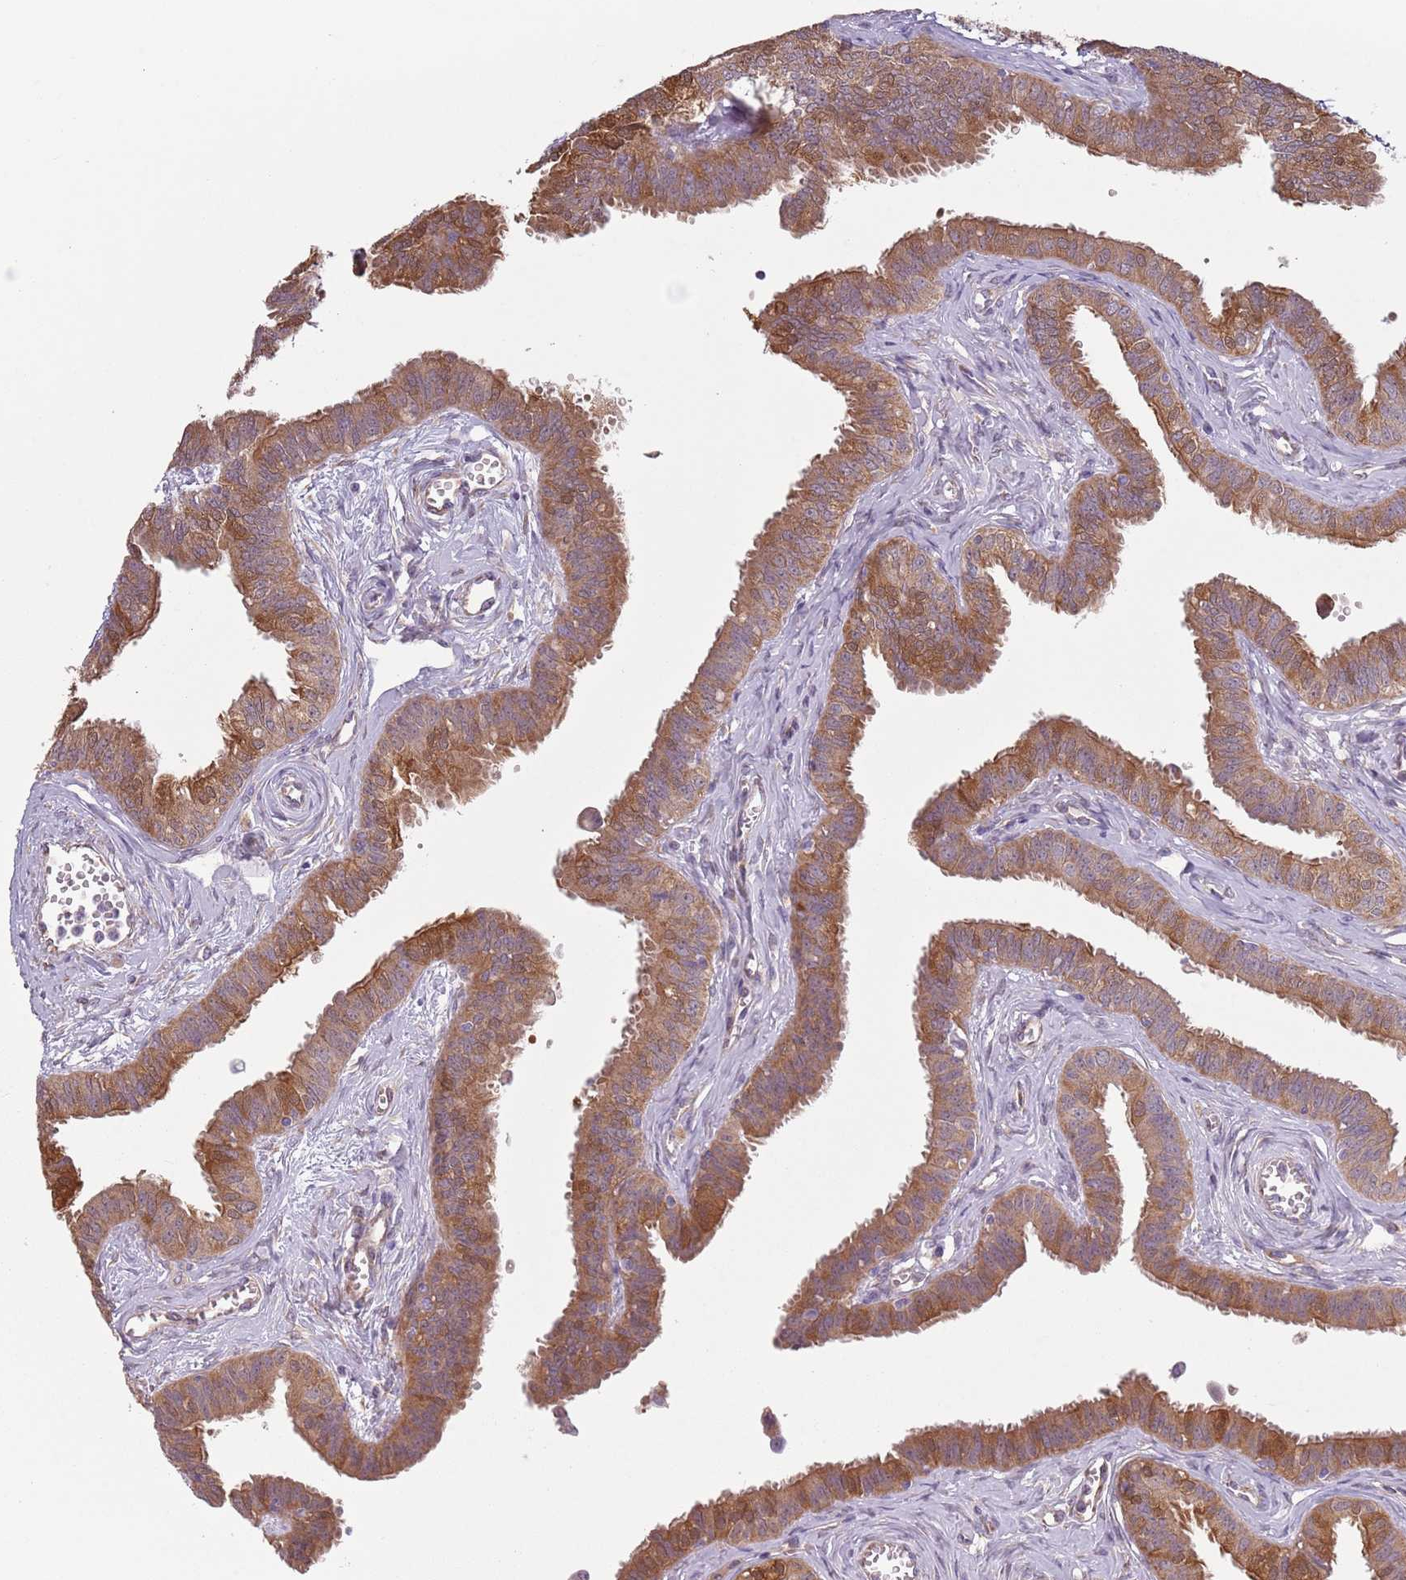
{"staining": {"intensity": "moderate", "quantity": ">75%", "location": "cytoplasmic/membranous"}, "tissue": "fallopian tube", "cell_type": "Glandular cells", "image_type": "normal", "snomed": [{"axis": "morphology", "description": "Normal tissue, NOS"}, {"axis": "morphology", "description": "Carcinoma, NOS"}, {"axis": "topography", "description": "Fallopian tube"}, {"axis": "topography", "description": "Ovary"}], "caption": "Protein analysis of unremarkable fallopian tube exhibits moderate cytoplasmic/membranous expression in approximately >75% of glandular cells. The staining was performed using DAB (3,3'-diaminobenzidine) to visualize the protein expression in brown, while the nuclei were stained in blue with hematoxylin (Magnification: 20x).", "gene": "COQ5", "patient": {"sex": "female", "age": 59}}